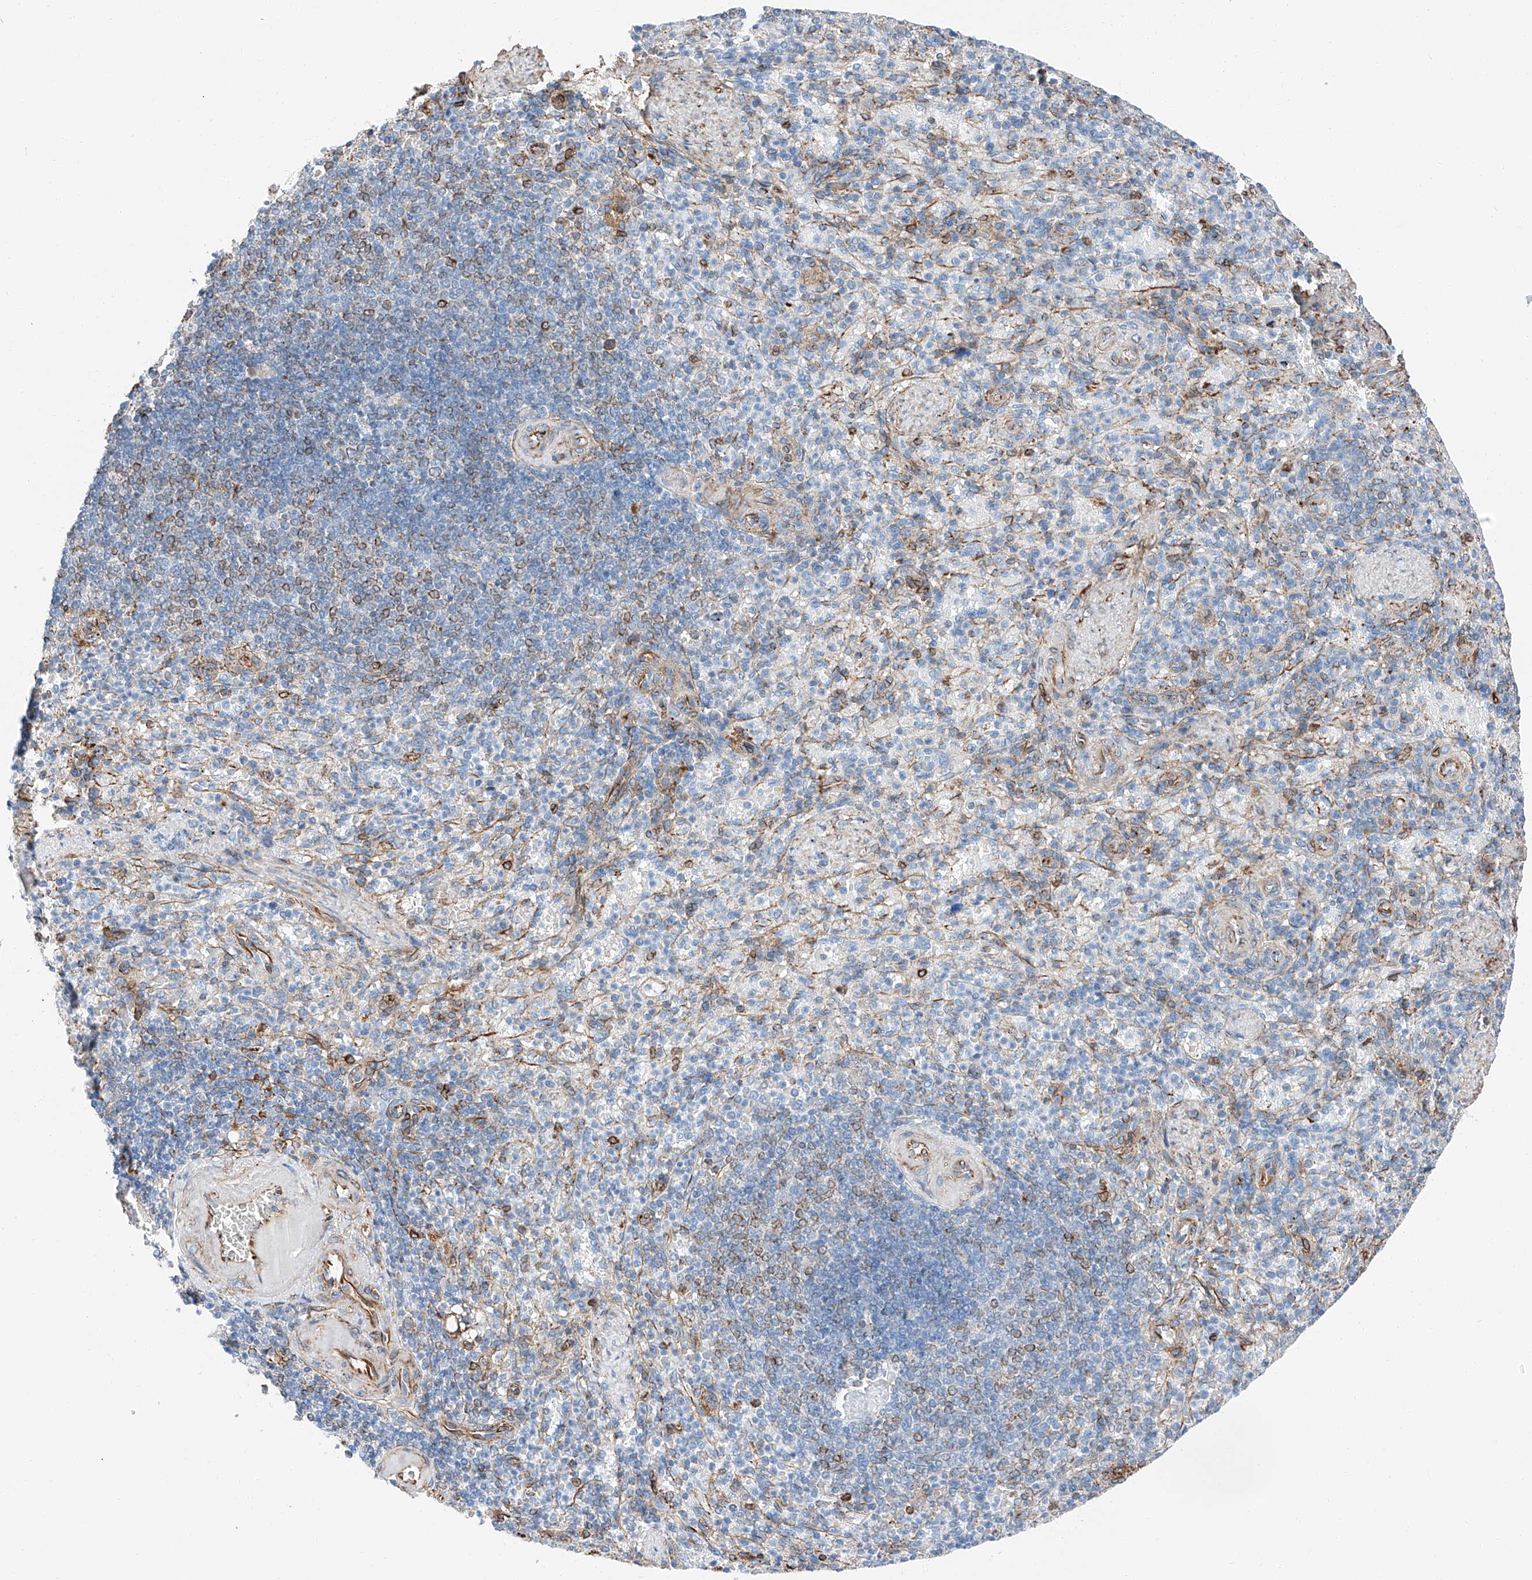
{"staining": {"intensity": "negative", "quantity": "none", "location": "none"}, "tissue": "spleen", "cell_type": "Cells in red pulp", "image_type": "normal", "snomed": [{"axis": "morphology", "description": "Normal tissue, NOS"}, {"axis": "topography", "description": "Spleen"}], "caption": "Protein analysis of unremarkable spleen reveals no significant staining in cells in red pulp. (Immunohistochemistry (ihc), brightfield microscopy, high magnification).", "gene": "ZNF804A", "patient": {"sex": "female", "age": 74}}